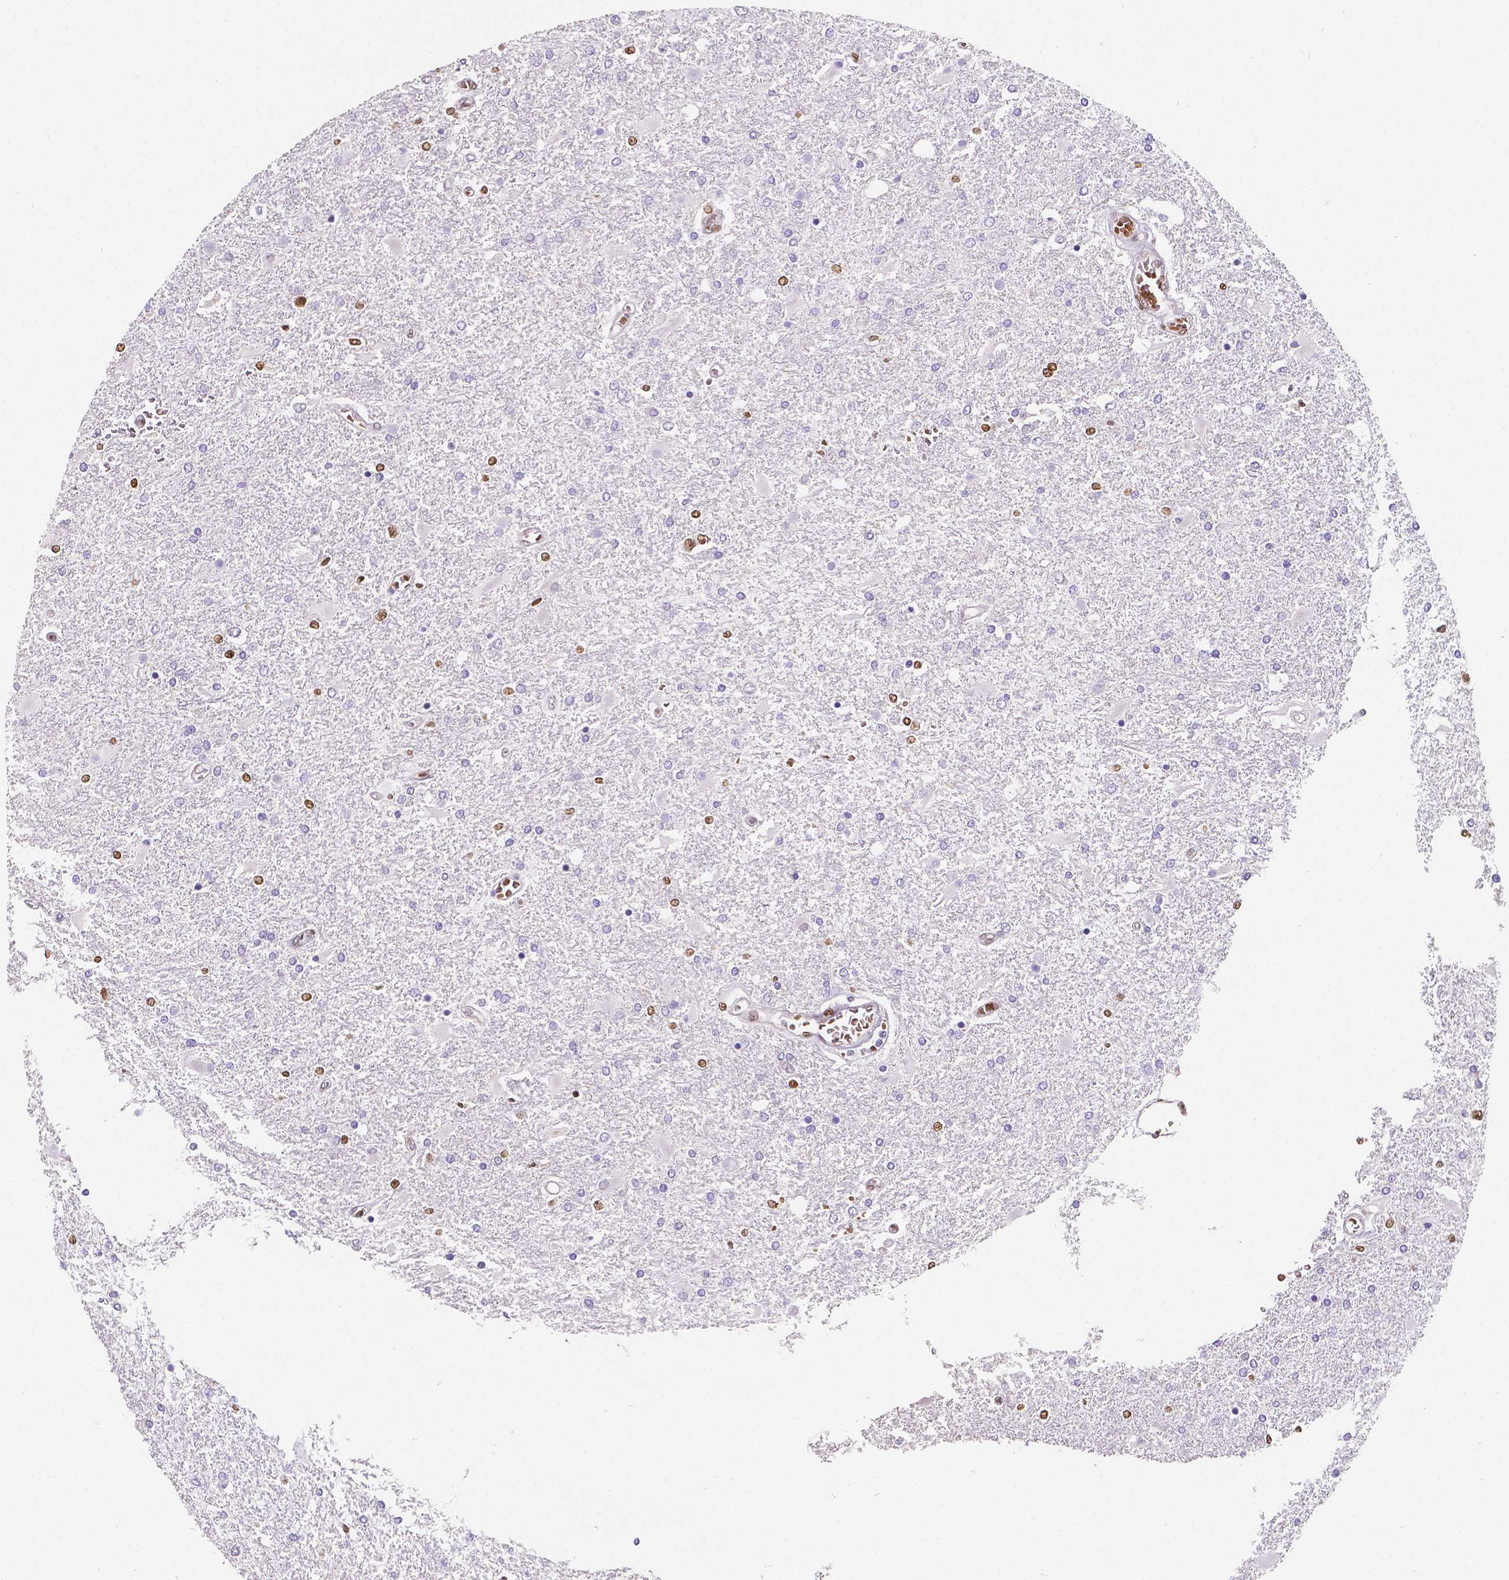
{"staining": {"intensity": "negative", "quantity": "none", "location": "none"}, "tissue": "glioma", "cell_type": "Tumor cells", "image_type": "cancer", "snomed": [{"axis": "morphology", "description": "Glioma, malignant, High grade"}, {"axis": "topography", "description": "Cerebral cortex"}], "caption": "This is an IHC photomicrograph of human malignant glioma (high-grade). There is no positivity in tumor cells.", "gene": "MEF2C", "patient": {"sex": "male", "age": 79}}